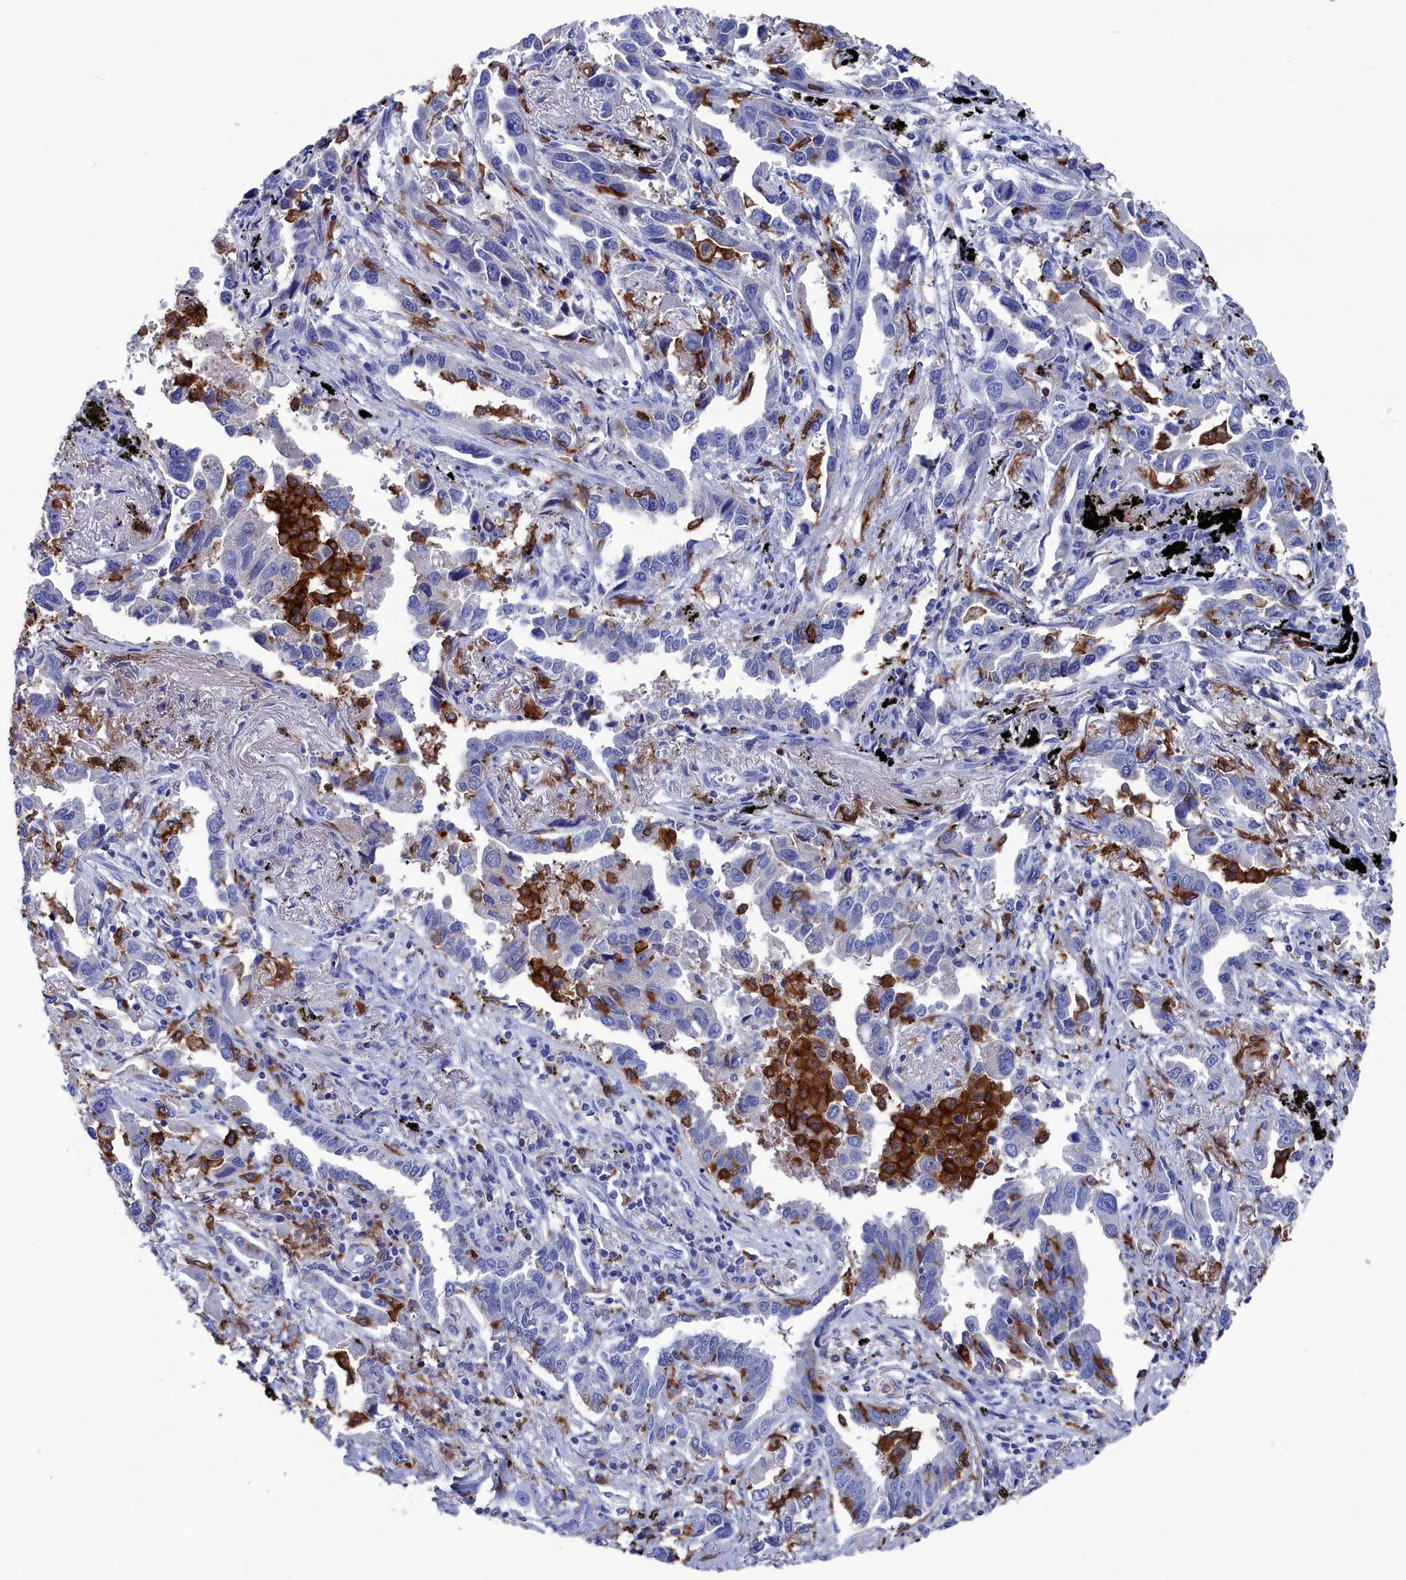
{"staining": {"intensity": "negative", "quantity": "none", "location": "none"}, "tissue": "lung cancer", "cell_type": "Tumor cells", "image_type": "cancer", "snomed": [{"axis": "morphology", "description": "Adenocarcinoma, NOS"}, {"axis": "topography", "description": "Lung"}], "caption": "This is a histopathology image of IHC staining of lung cancer (adenocarcinoma), which shows no positivity in tumor cells. The staining was performed using DAB (3,3'-diaminobenzidine) to visualize the protein expression in brown, while the nuclei were stained in blue with hematoxylin (Magnification: 20x).", "gene": "TYROBP", "patient": {"sex": "male", "age": 67}}